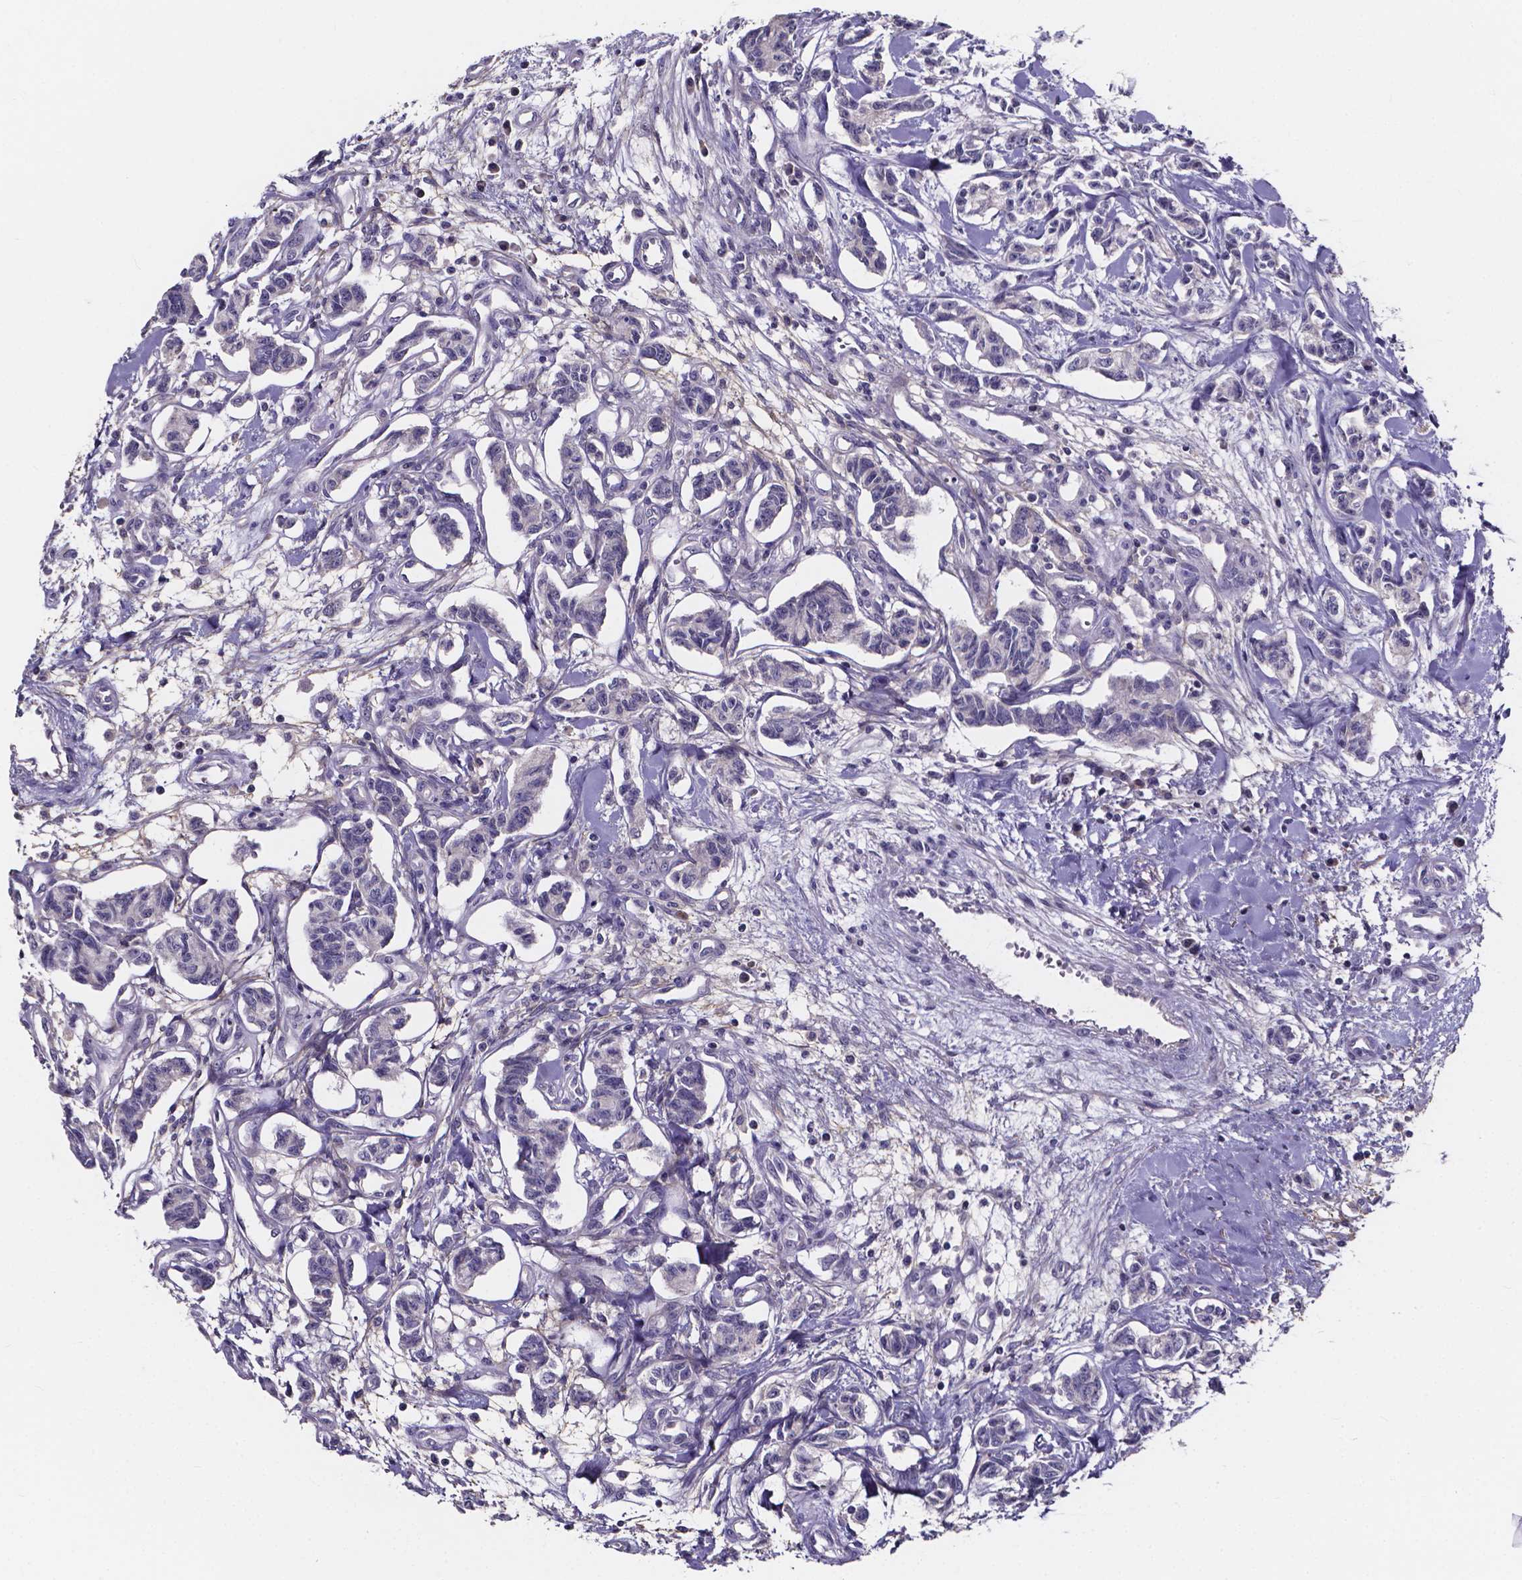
{"staining": {"intensity": "negative", "quantity": "none", "location": "none"}, "tissue": "carcinoid", "cell_type": "Tumor cells", "image_type": "cancer", "snomed": [{"axis": "morphology", "description": "Carcinoid, malignant, NOS"}, {"axis": "topography", "description": "Kidney"}], "caption": "Immunohistochemistry histopathology image of carcinoid stained for a protein (brown), which reveals no expression in tumor cells.", "gene": "SPOCD1", "patient": {"sex": "female", "age": 41}}